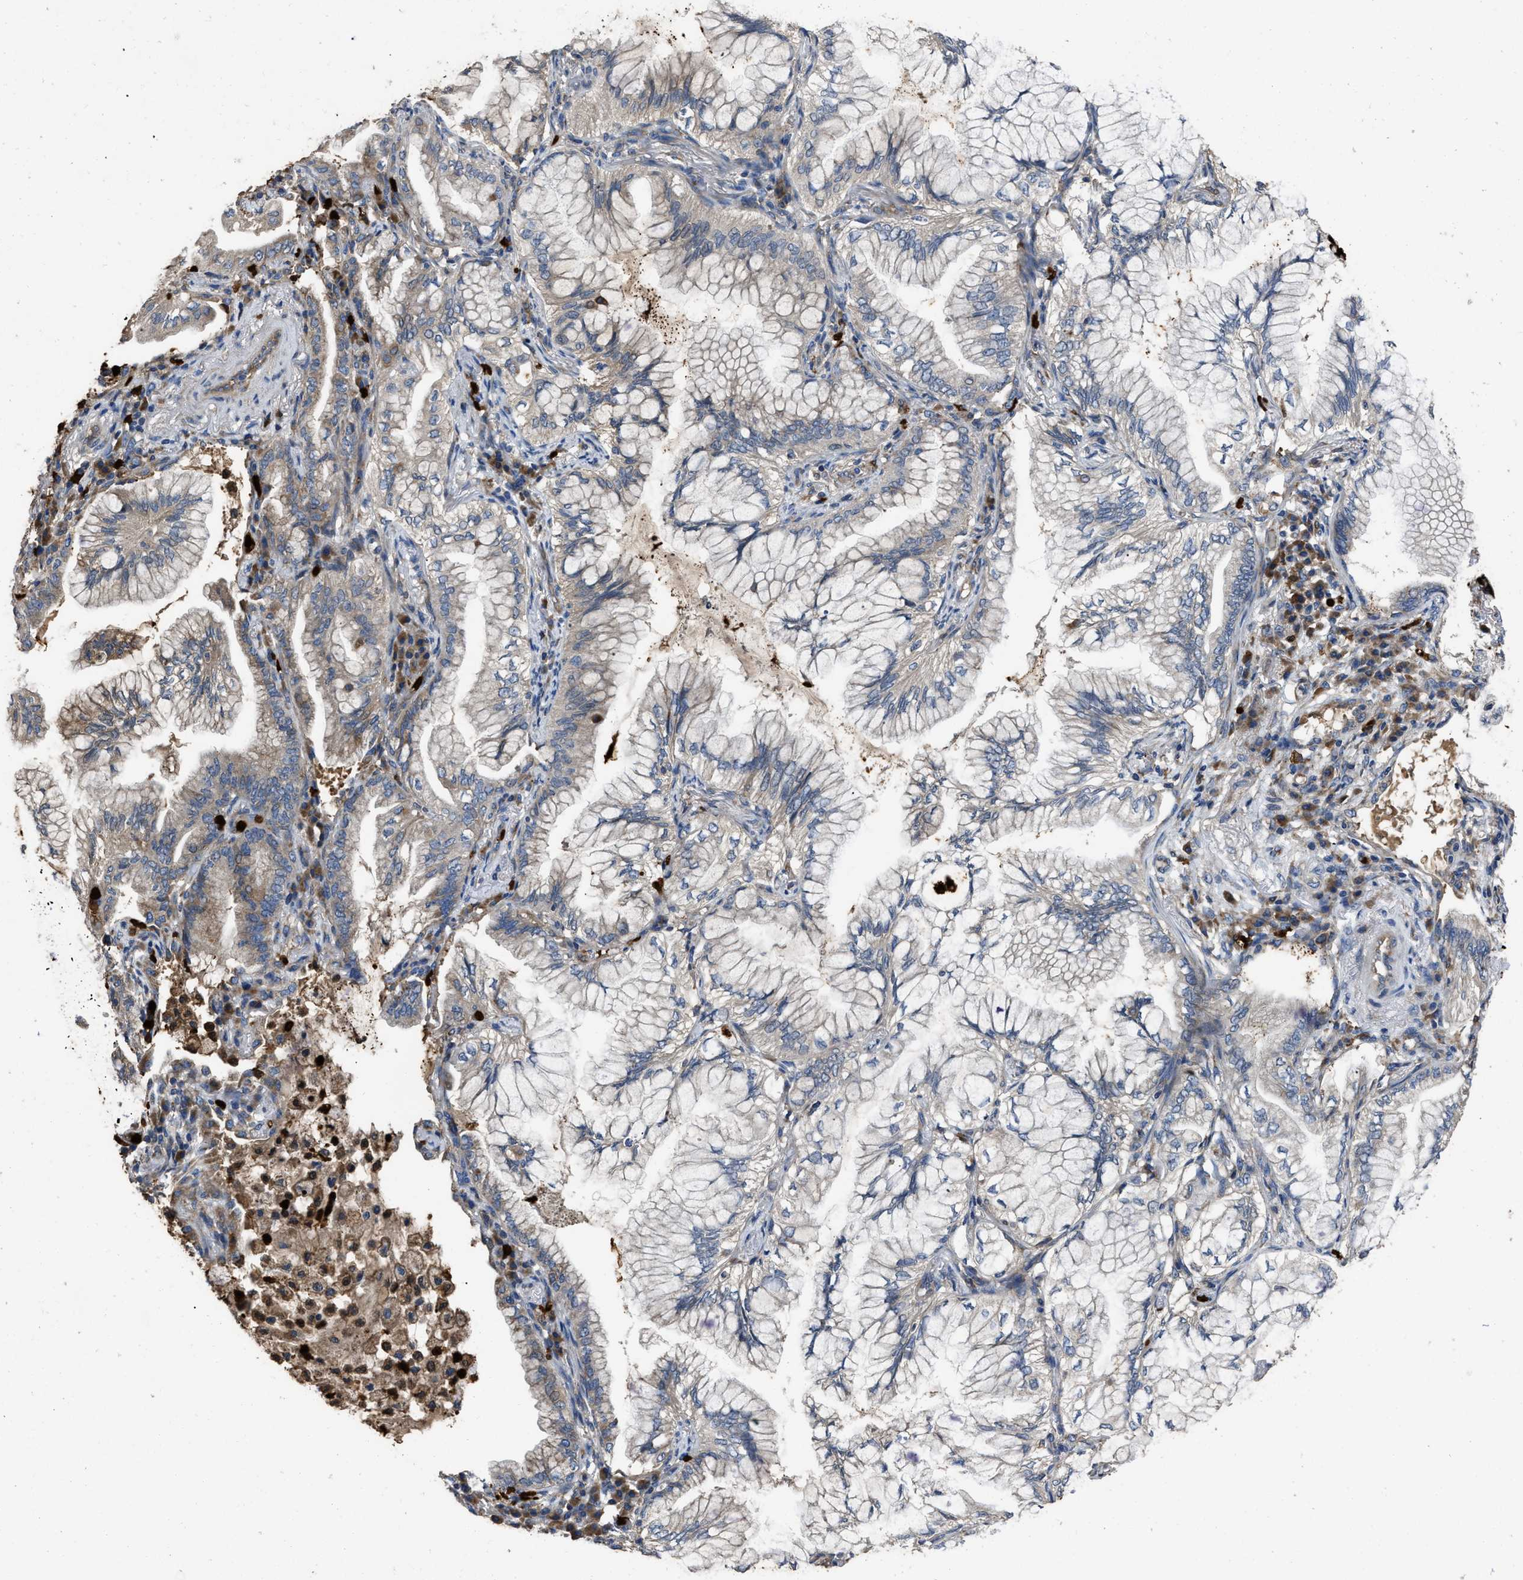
{"staining": {"intensity": "weak", "quantity": "<25%", "location": "cytoplasmic/membranous"}, "tissue": "lung cancer", "cell_type": "Tumor cells", "image_type": "cancer", "snomed": [{"axis": "morphology", "description": "Adenocarcinoma, NOS"}, {"axis": "topography", "description": "Lung"}], "caption": "The image exhibits no significant staining in tumor cells of adenocarcinoma (lung). (Stains: DAB (3,3'-diaminobenzidine) immunohistochemistry with hematoxylin counter stain, Microscopy: brightfield microscopy at high magnification).", "gene": "ANGPT1", "patient": {"sex": "female", "age": 70}}